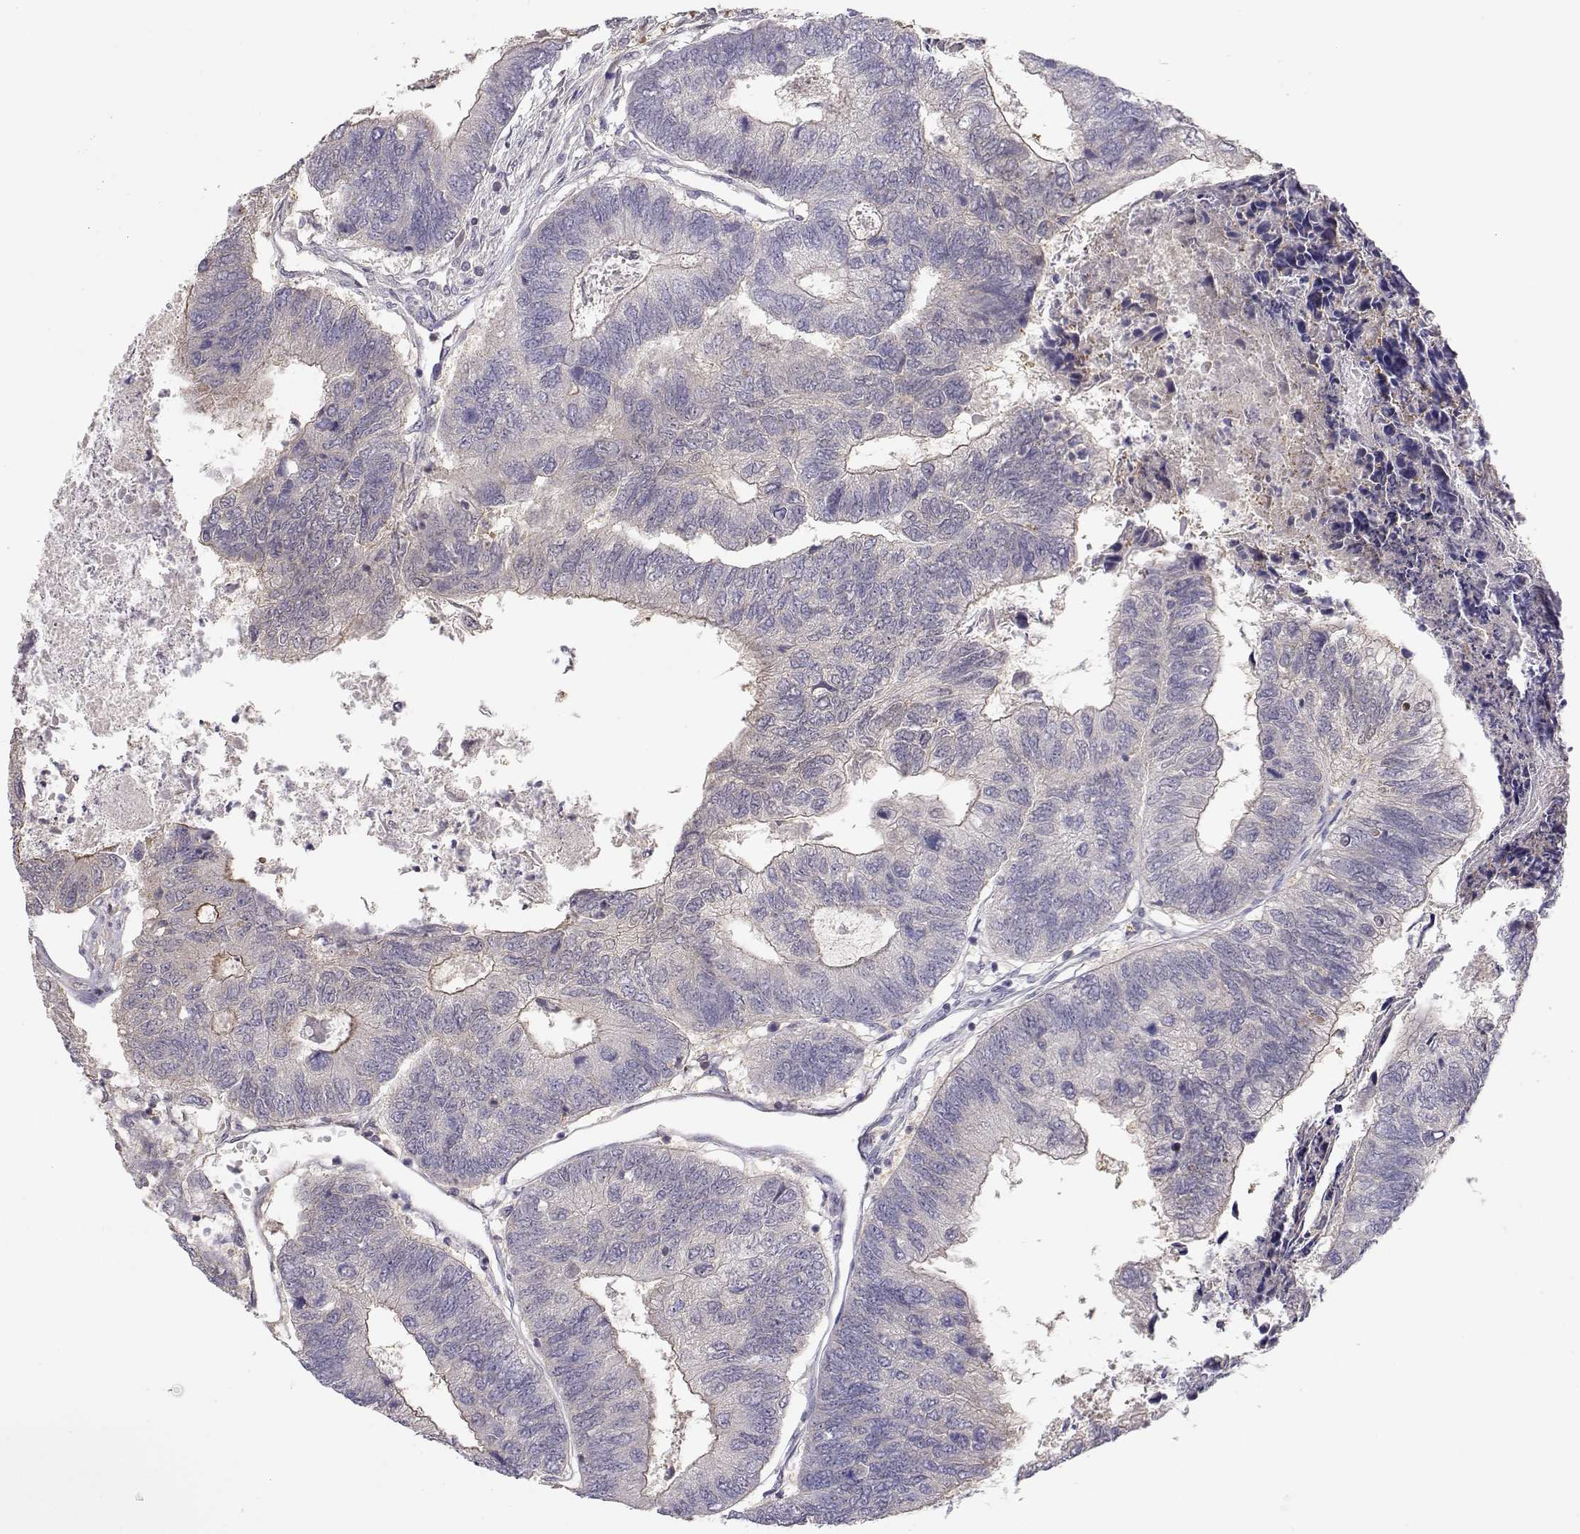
{"staining": {"intensity": "negative", "quantity": "none", "location": "none"}, "tissue": "colorectal cancer", "cell_type": "Tumor cells", "image_type": "cancer", "snomed": [{"axis": "morphology", "description": "Adenocarcinoma, NOS"}, {"axis": "topography", "description": "Colon"}], "caption": "IHC of colorectal cancer (adenocarcinoma) shows no positivity in tumor cells.", "gene": "NCAM2", "patient": {"sex": "female", "age": 67}}